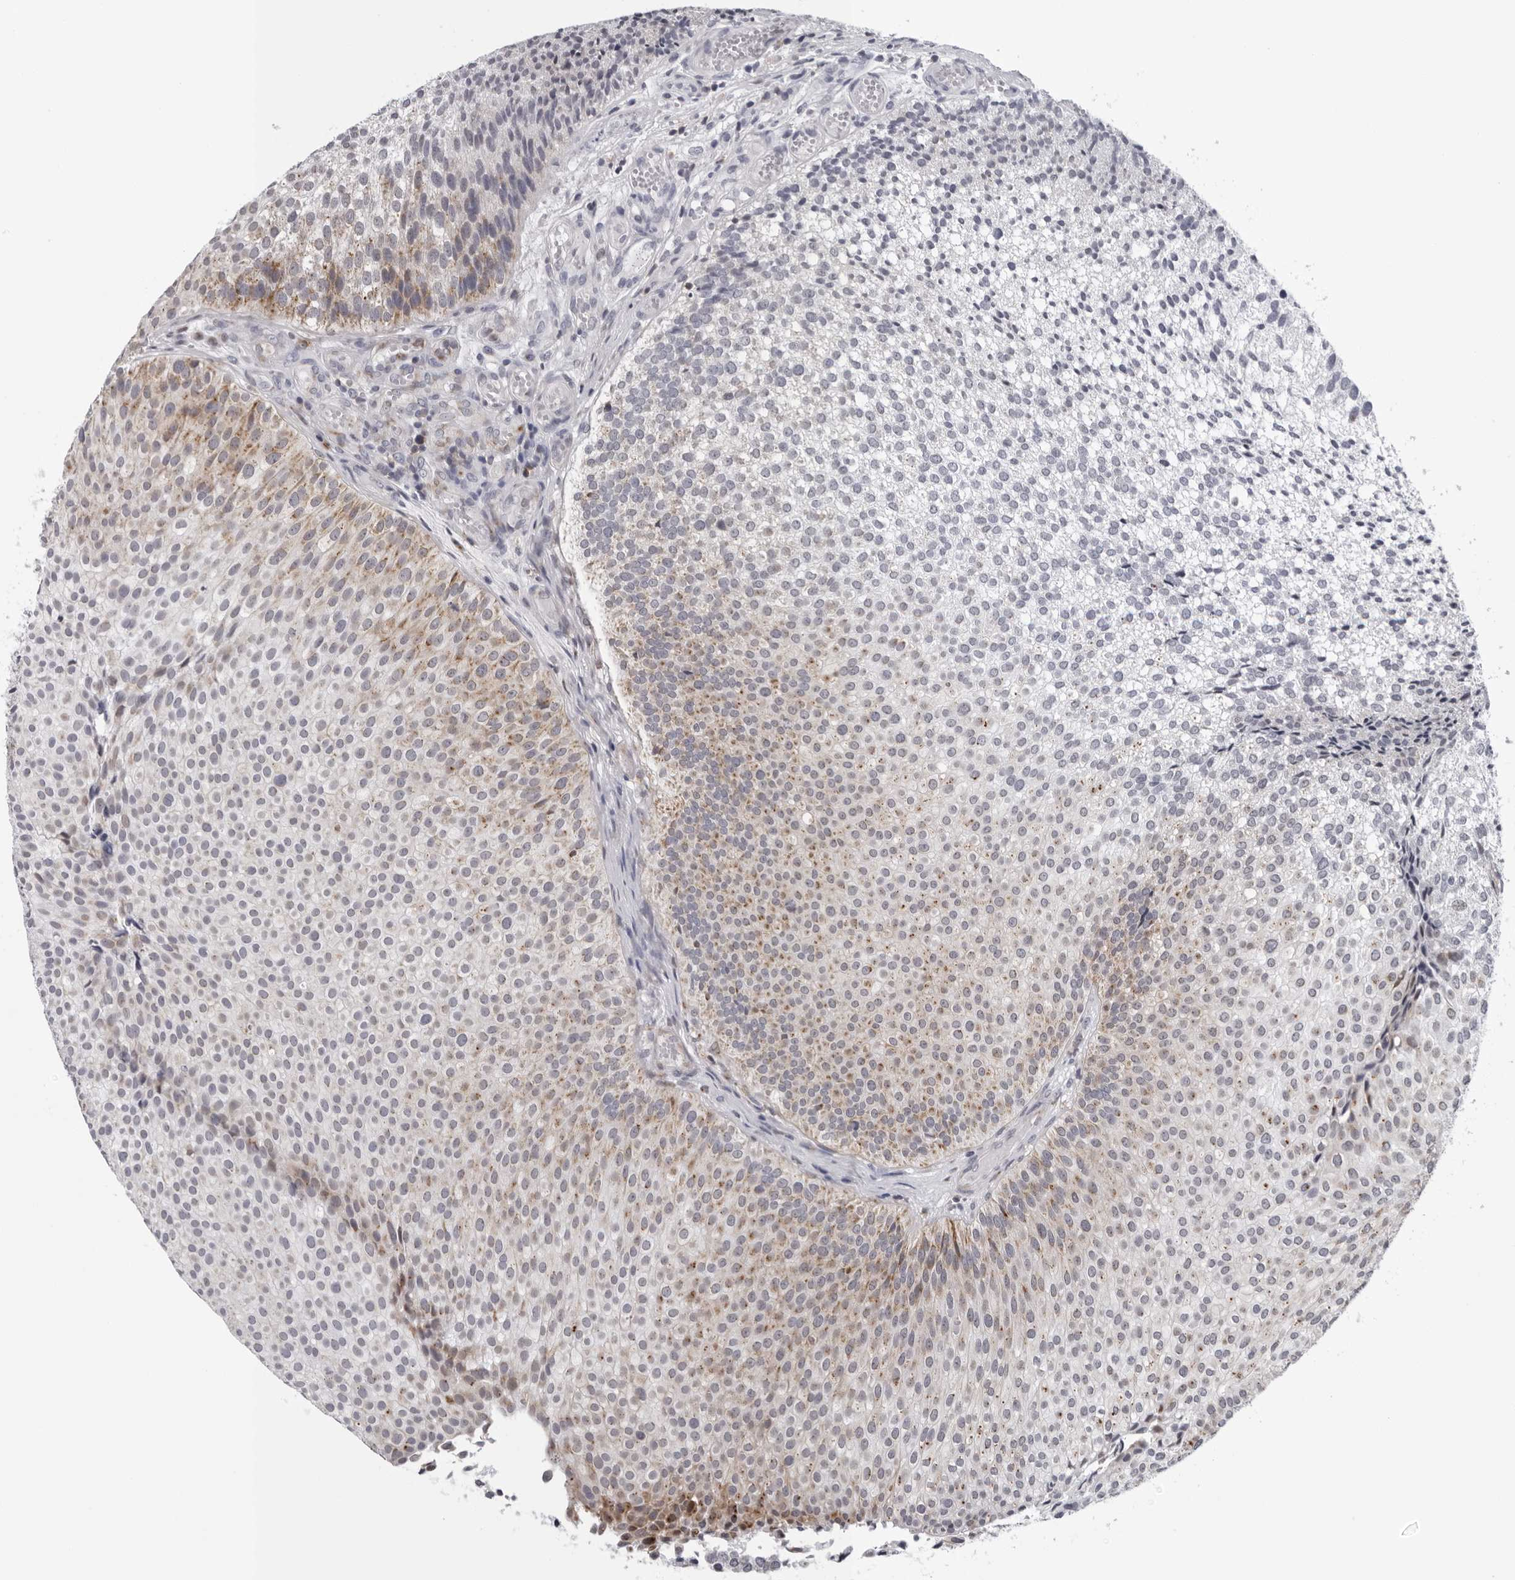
{"staining": {"intensity": "weak", "quantity": "25%-75%", "location": "cytoplasmic/membranous"}, "tissue": "urothelial cancer", "cell_type": "Tumor cells", "image_type": "cancer", "snomed": [{"axis": "morphology", "description": "Urothelial carcinoma, Low grade"}, {"axis": "topography", "description": "Urinary bladder"}], "caption": "The micrograph displays staining of urothelial cancer, revealing weak cytoplasmic/membranous protein positivity (brown color) within tumor cells. (Stains: DAB (3,3'-diaminobenzidine) in brown, nuclei in blue, Microscopy: brightfield microscopy at high magnification).", "gene": "CPT2", "patient": {"sex": "male", "age": 86}}